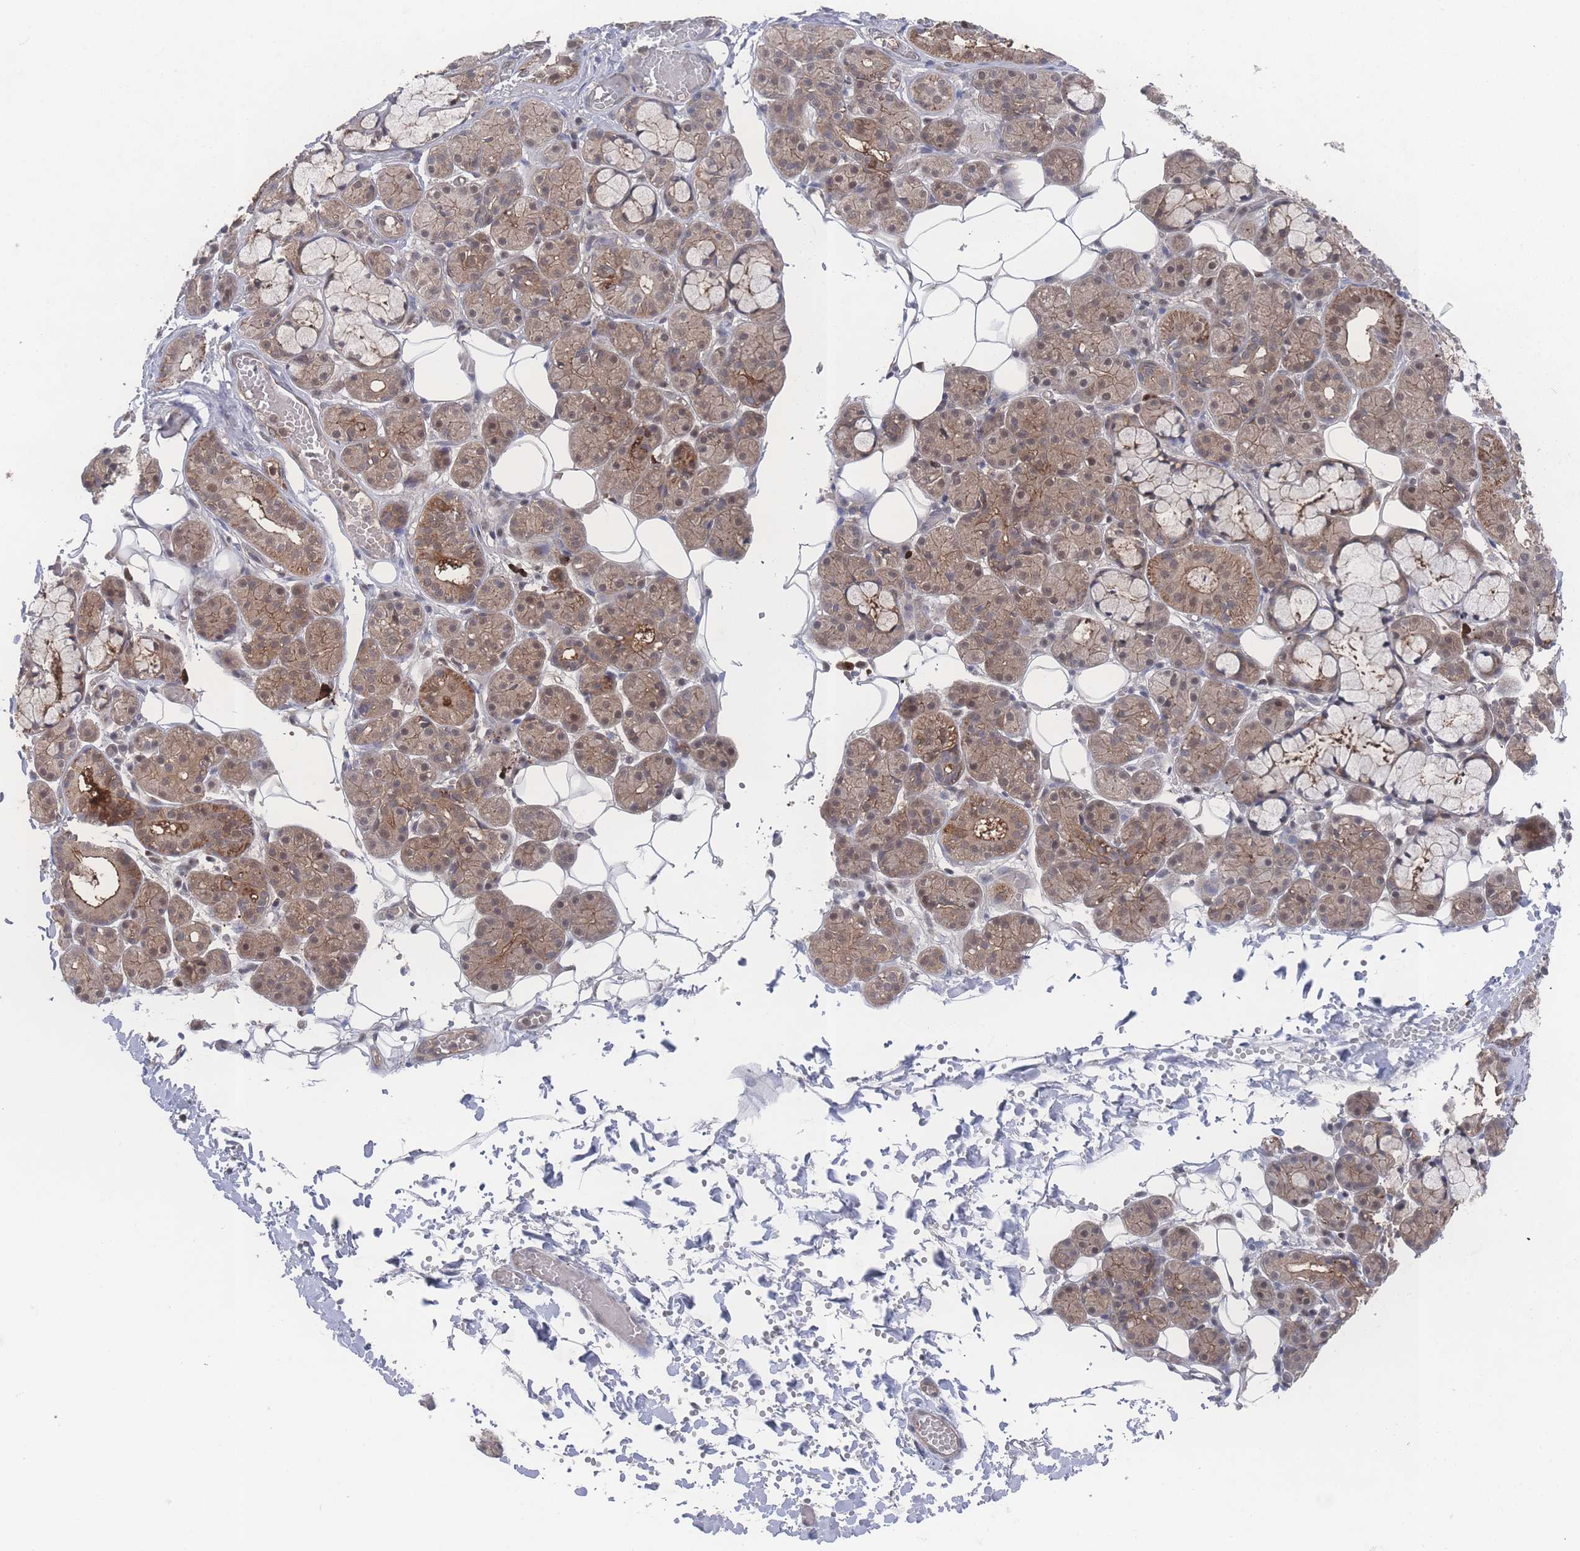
{"staining": {"intensity": "moderate", "quantity": ">75%", "location": "cytoplasmic/membranous,nuclear"}, "tissue": "salivary gland", "cell_type": "Glandular cells", "image_type": "normal", "snomed": [{"axis": "morphology", "description": "Normal tissue, NOS"}, {"axis": "topography", "description": "Salivary gland"}], "caption": "Protein staining of unremarkable salivary gland shows moderate cytoplasmic/membranous,nuclear staining in approximately >75% of glandular cells. (brown staining indicates protein expression, while blue staining denotes nuclei).", "gene": "PSMA1", "patient": {"sex": "male", "age": 63}}